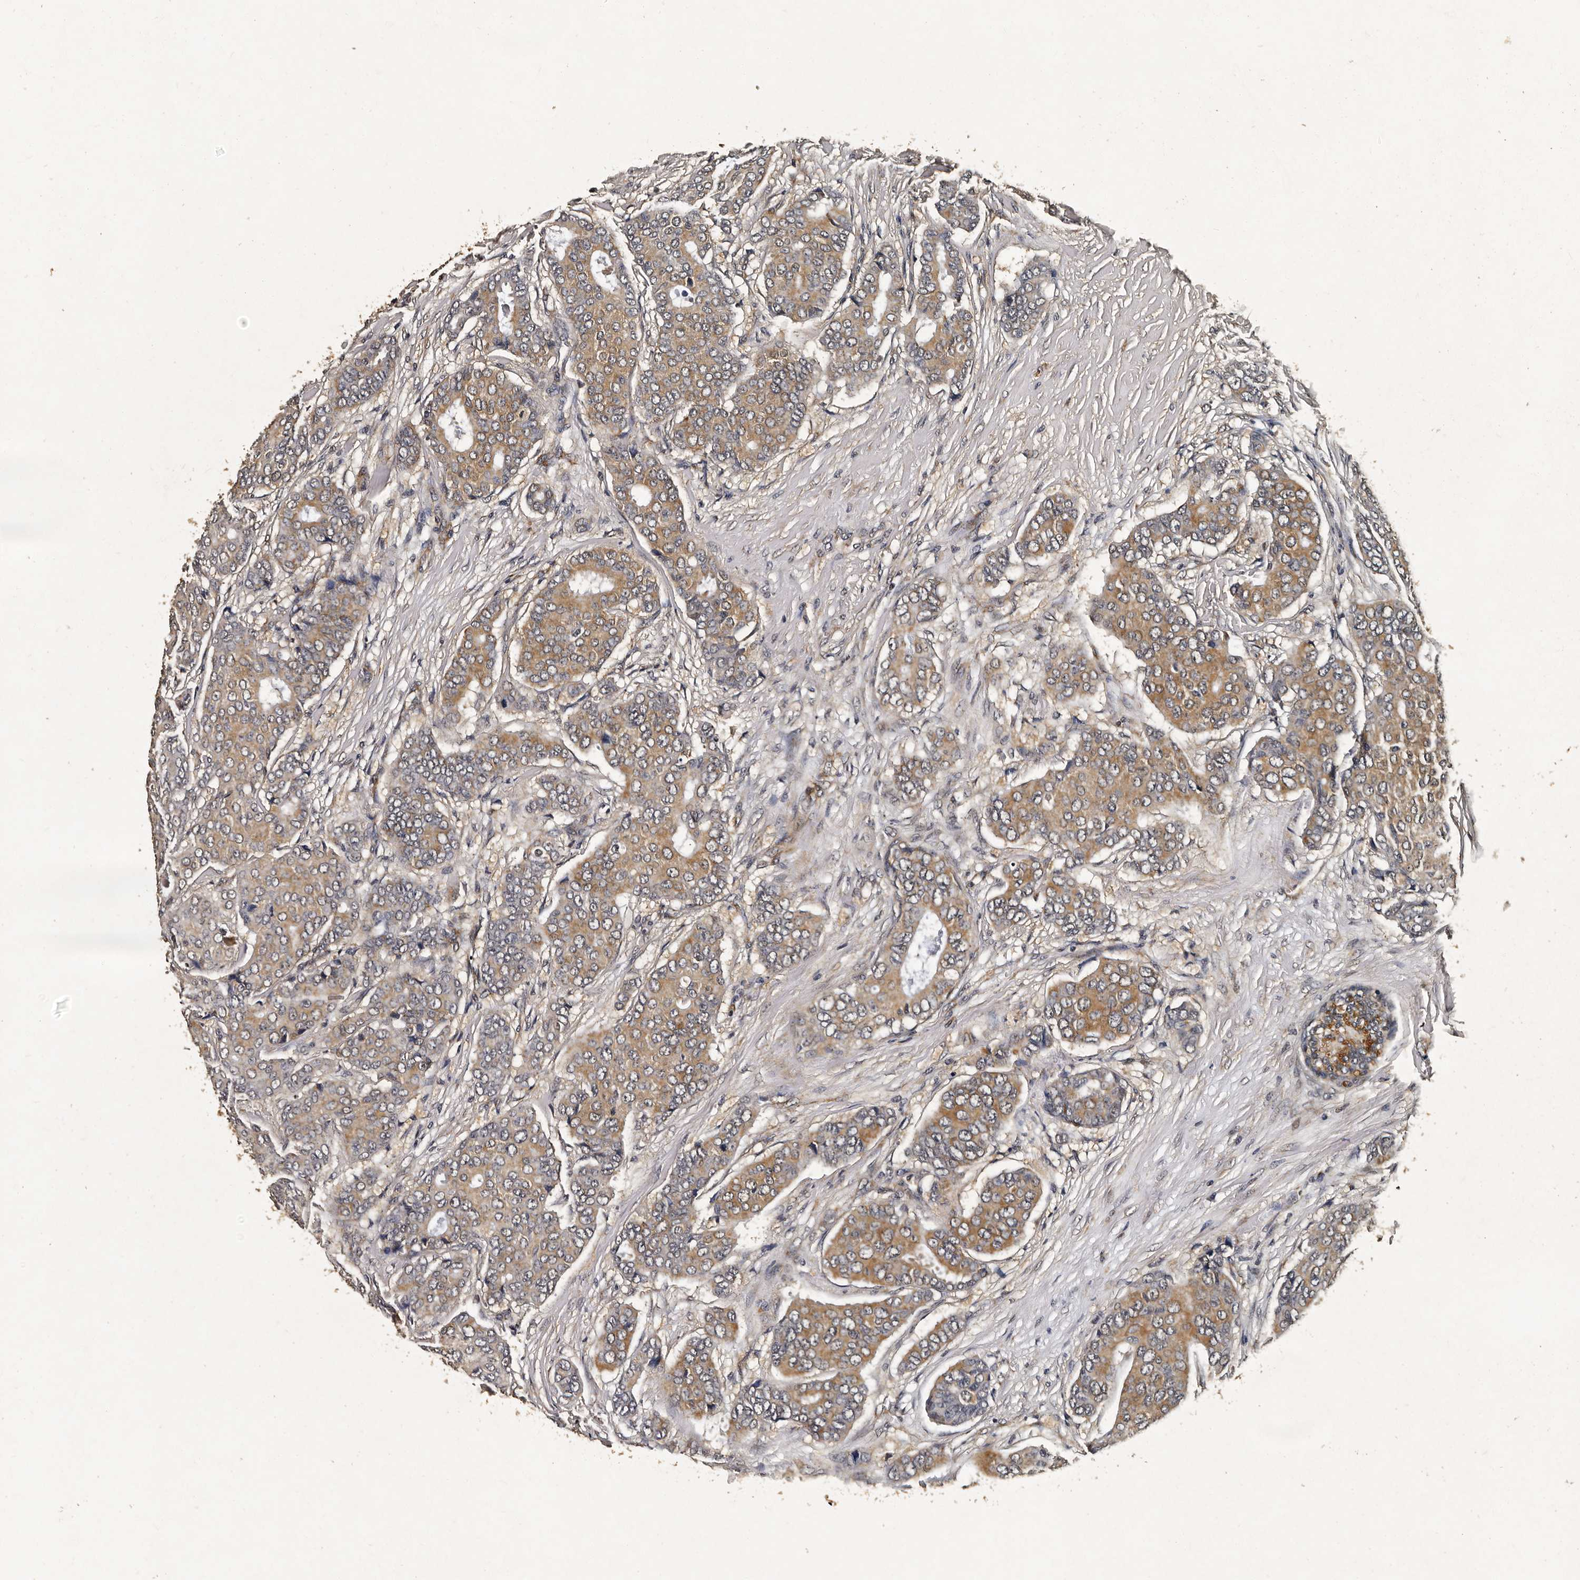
{"staining": {"intensity": "moderate", "quantity": ">75%", "location": "cytoplasmic/membranous"}, "tissue": "breast cancer", "cell_type": "Tumor cells", "image_type": "cancer", "snomed": [{"axis": "morphology", "description": "Duct carcinoma"}, {"axis": "topography", "description": "Breast"}], "caption": "Immunohistochemistry image of neoplastic tissue: breast cancer stained using IHC reveals medium levels of moderate protein expression localized specifically in the cytoplasmic/membranous of tumor cells, appearing as a cytoplasmic/membranous brown color.", "gene": "CPNE3", "patient": {"sex": "female", "age": 75}}